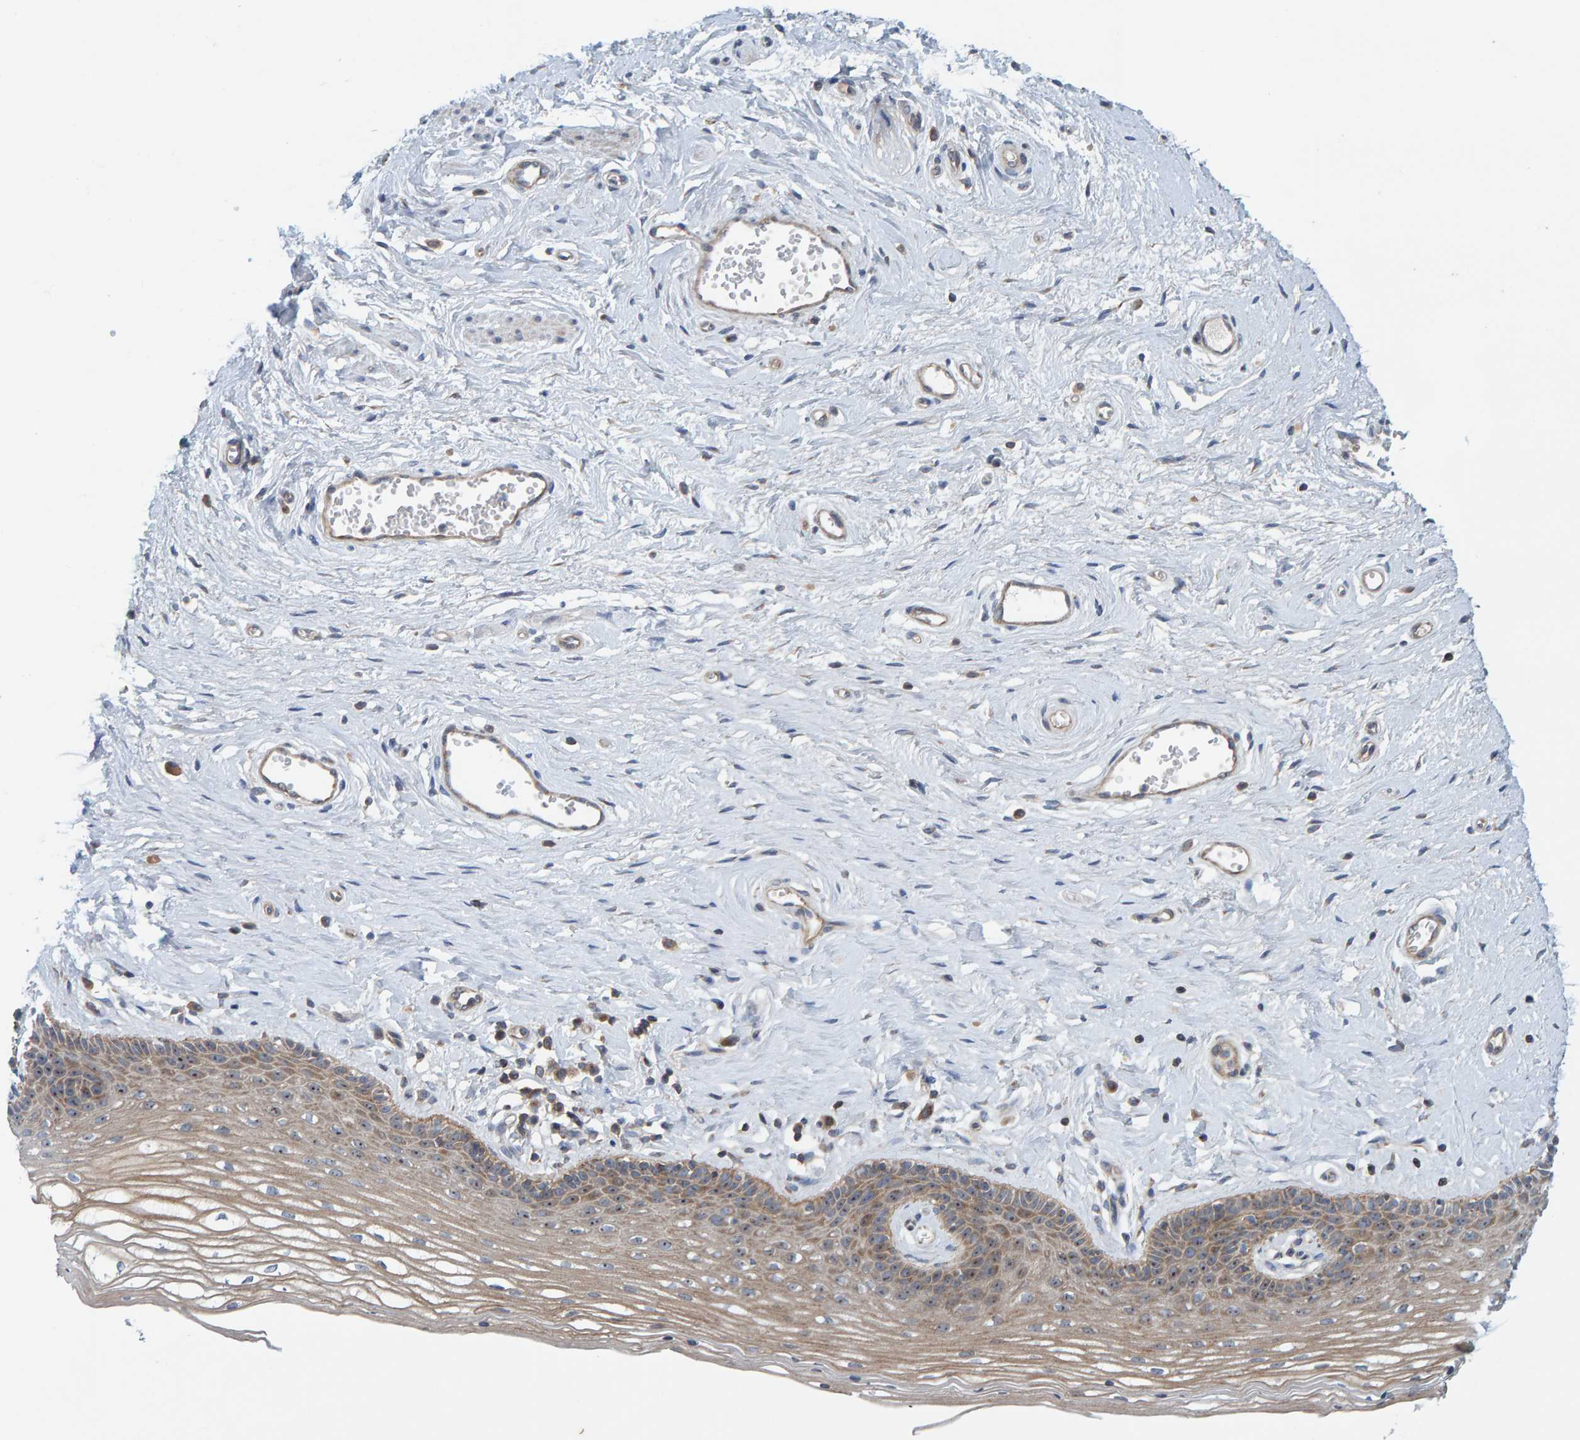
{"staining": {"intensity": "moderate", "quantity": ">75%", "location": "cytoplasmic/membranous"}, "tissue": "vagina", "cell_type": "Squamous epithelial cells", "image_type": "normal", "snomed": [{"axis": "morphology", "description": "Normal tissue, NOS"}, {"axis": "topography", "description": "Vagina"}], "caption": "Benign vagina was stained to show a protein in brown. There is medium levels of moderate cytoplasmic/membranous positivity in approximately >75% of squamous epithelial cells. Ihc stains the protein of interest in brown and the nuclei are stained blue.", "gene": "CCM2", "patient": {"sex": "female", "age": 46}}